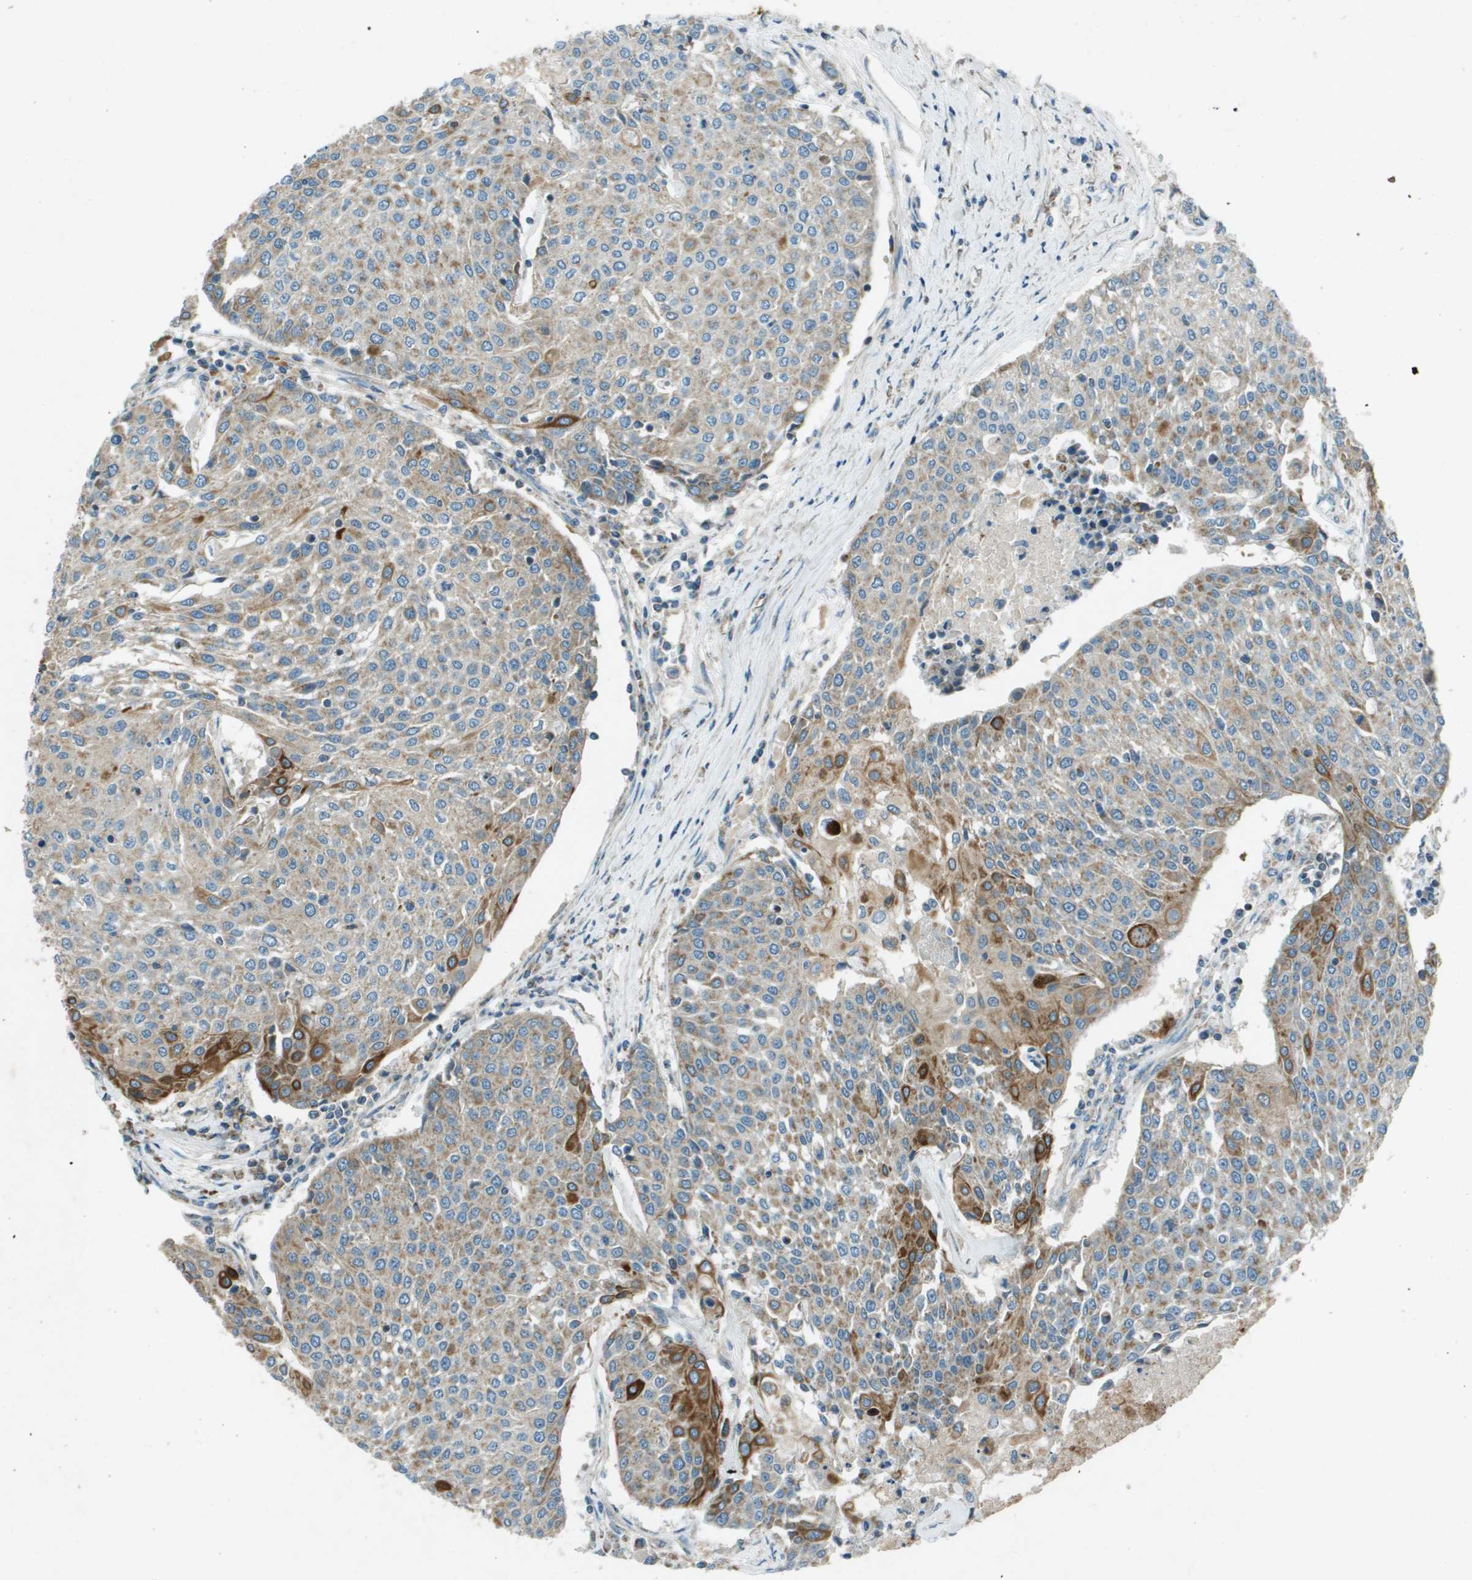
{"staining": {"intensity": "moderate", "quantity": "25%-75%", "location": "cytoplasmic/membranous"}, "tissue": "urothelial cancer", "cell_type": "Tumor cells", "image_type": "cancer", "snomed": [{"axis": "morphology", "description": "Urothelial carcinoma, High grade"}, {"axis": "topography", "description": "Urinary bladder"}], "caption": "Immunohistochemical staining of human high-grade urothelial carcinoma demonstrates moderate cytoplasmic/membranous protein staining in about 25%-75% of tumor cells.", "gene": "MIGA1", "patient": {"sex": "female", "age": 85}}